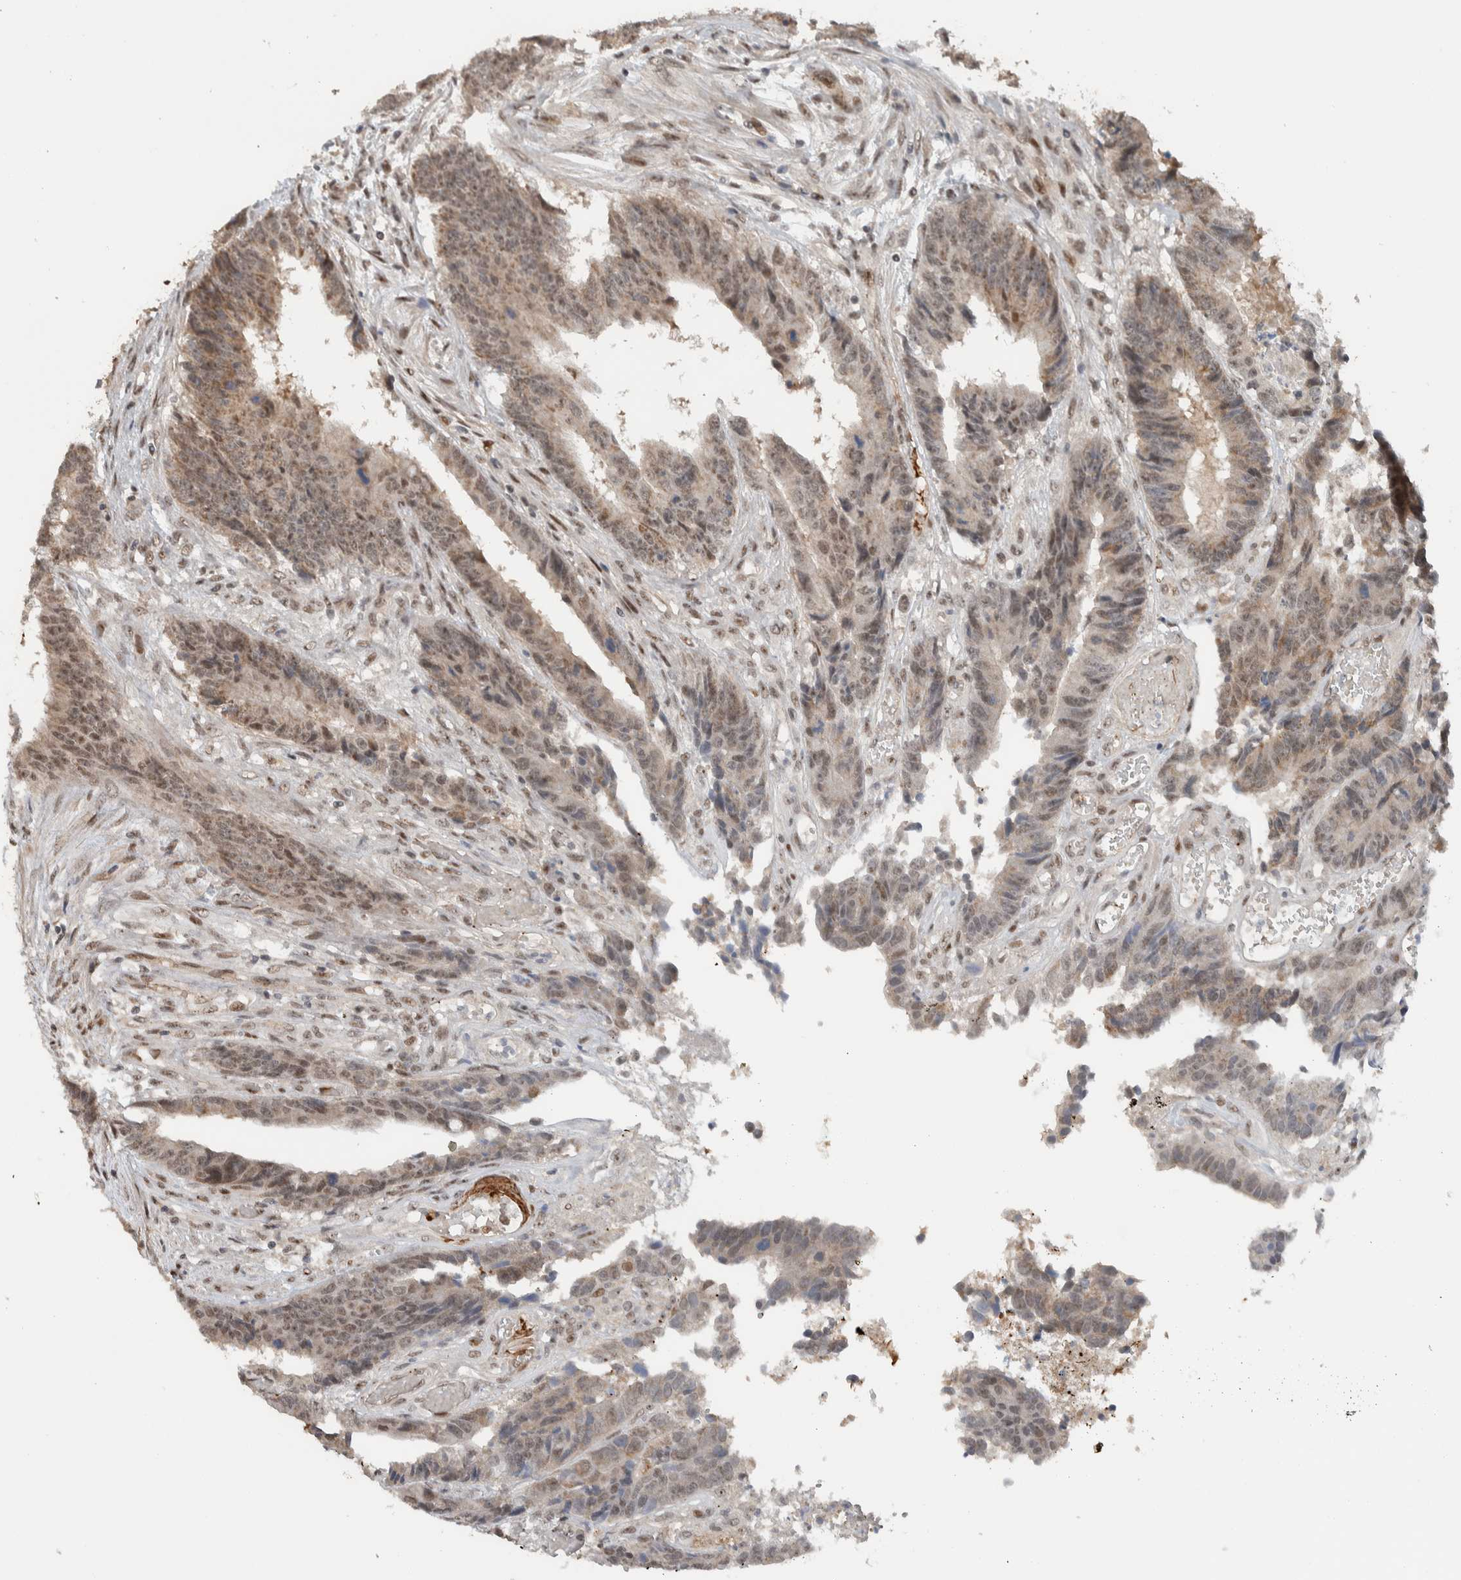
{"staining": {"intensity": "moderate", "quantity": ">75%", "location": "nuclear"}, "tissue": "colorectal cancer", "cell_type": "Tumor cells", "image_type": "cancer", "snomed": [{"axis": "morphology", "description": "Adenocarcinoma, NOS"}, {"axis": "topography", "description": "Rectum"}], "caption": "A high-resolution micrograph shows IHC staining of colorectal adenocarcinoma, which exhibits moderate nuclear positivity in about >75% of tumor cells. The staining was performed using DAB (3,3'-diaminobenzidine) to visualize the protein expression in brown, while the nuclei were stained in blue with hematoxylin (Magnification: 20x).", "gene": "ZFP91", "patient": {"sex": "male", "age": 84}}